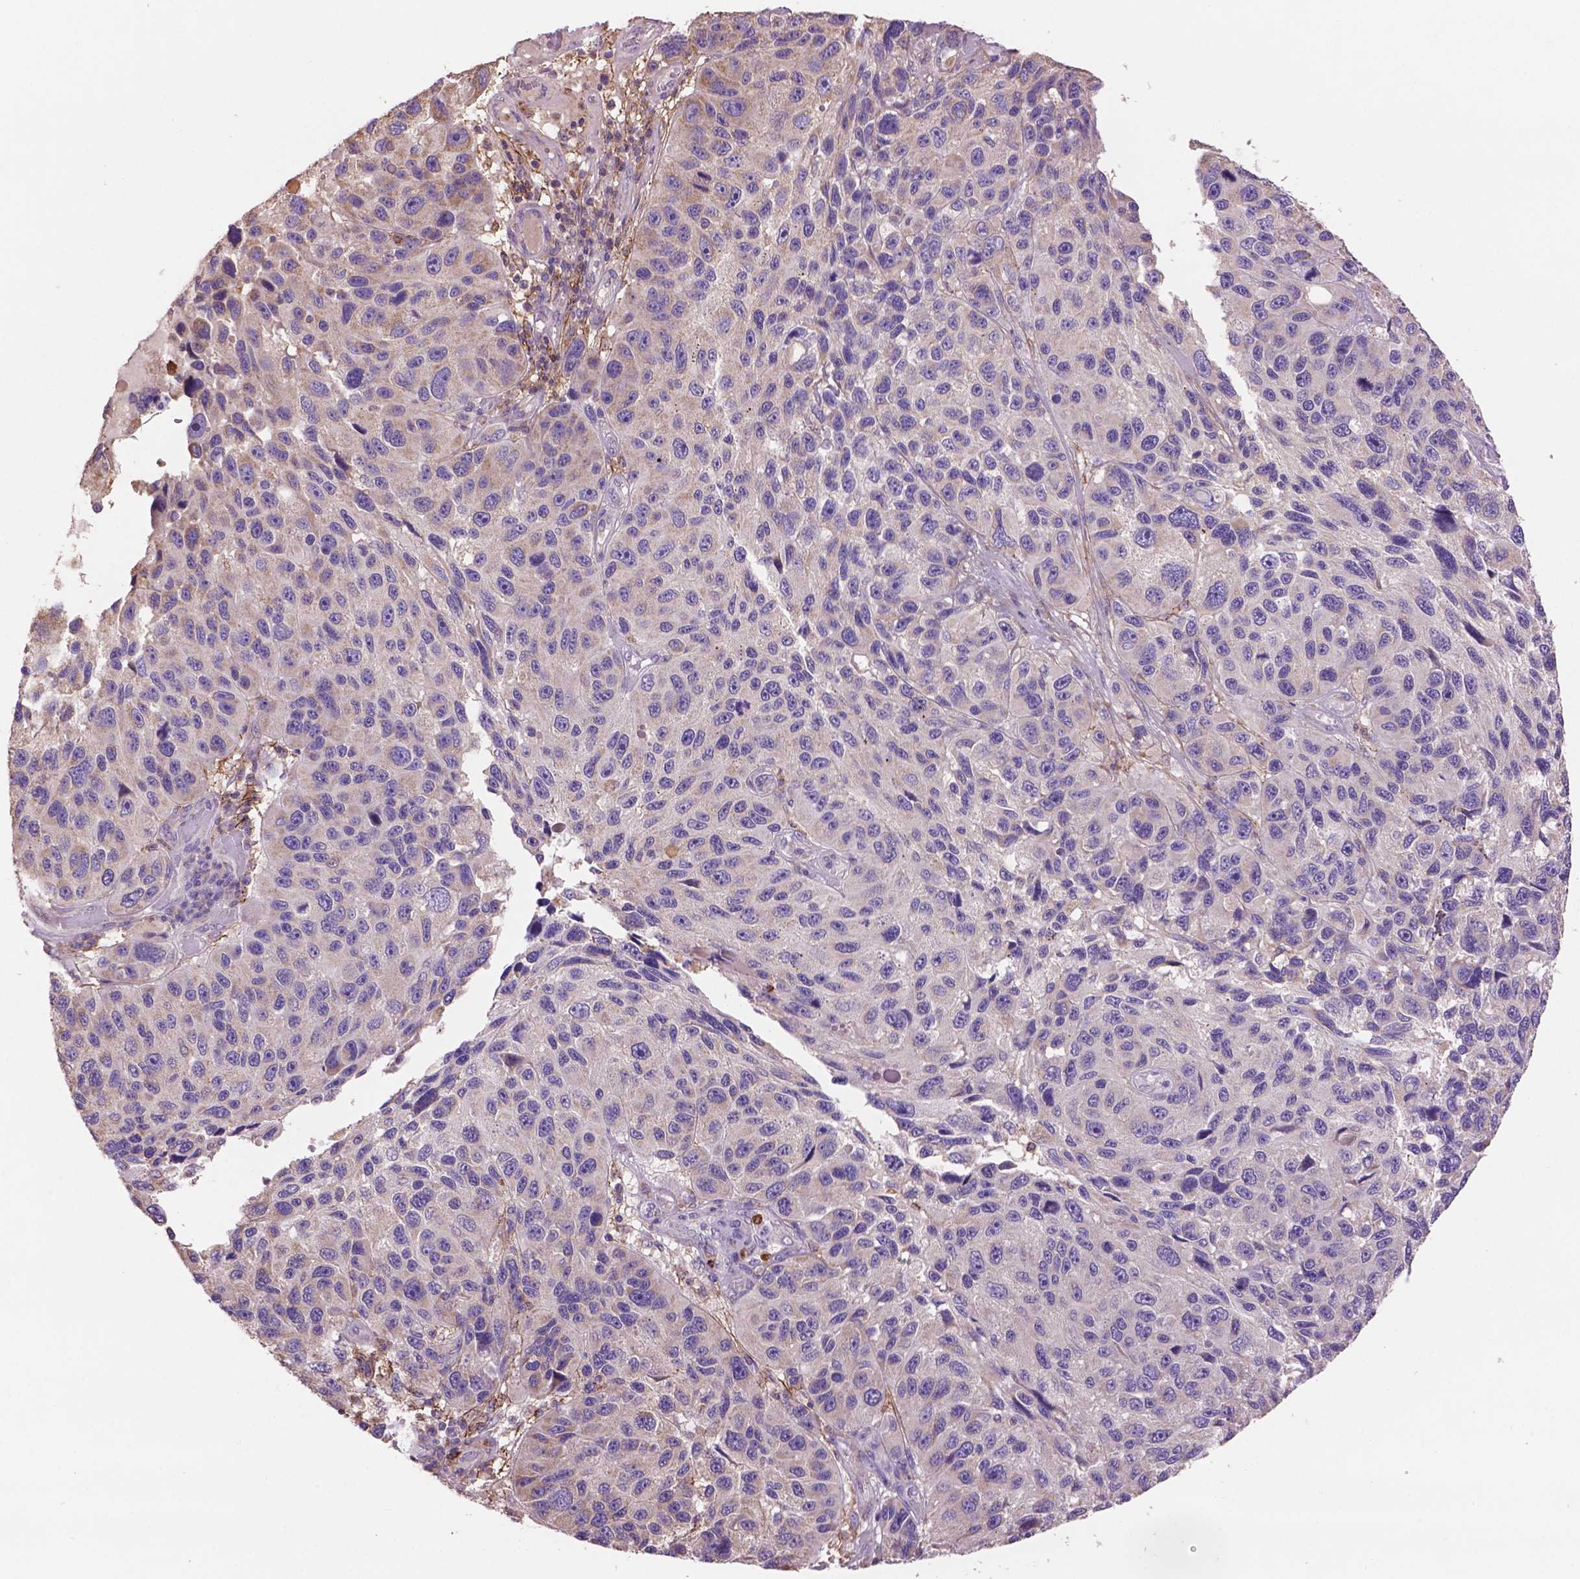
{"staining": {"intensity": "negative", "quantity": "none", "location": "none"}, "tissue": "melanoma", "cell_type": "Tumor cells", "image_type": "cancer", "snomed": [{"axis": "morphology", "description": "Malignant melanoma, NOS"}, {"axis": "topography", "description": "Skin"}], "caption": "A photomicrograph of melanoma stained for a protein displays no brown staining in tumor cells.", "gene": "LRRC3C", "patient": {"sex": "male", "age": 53}}